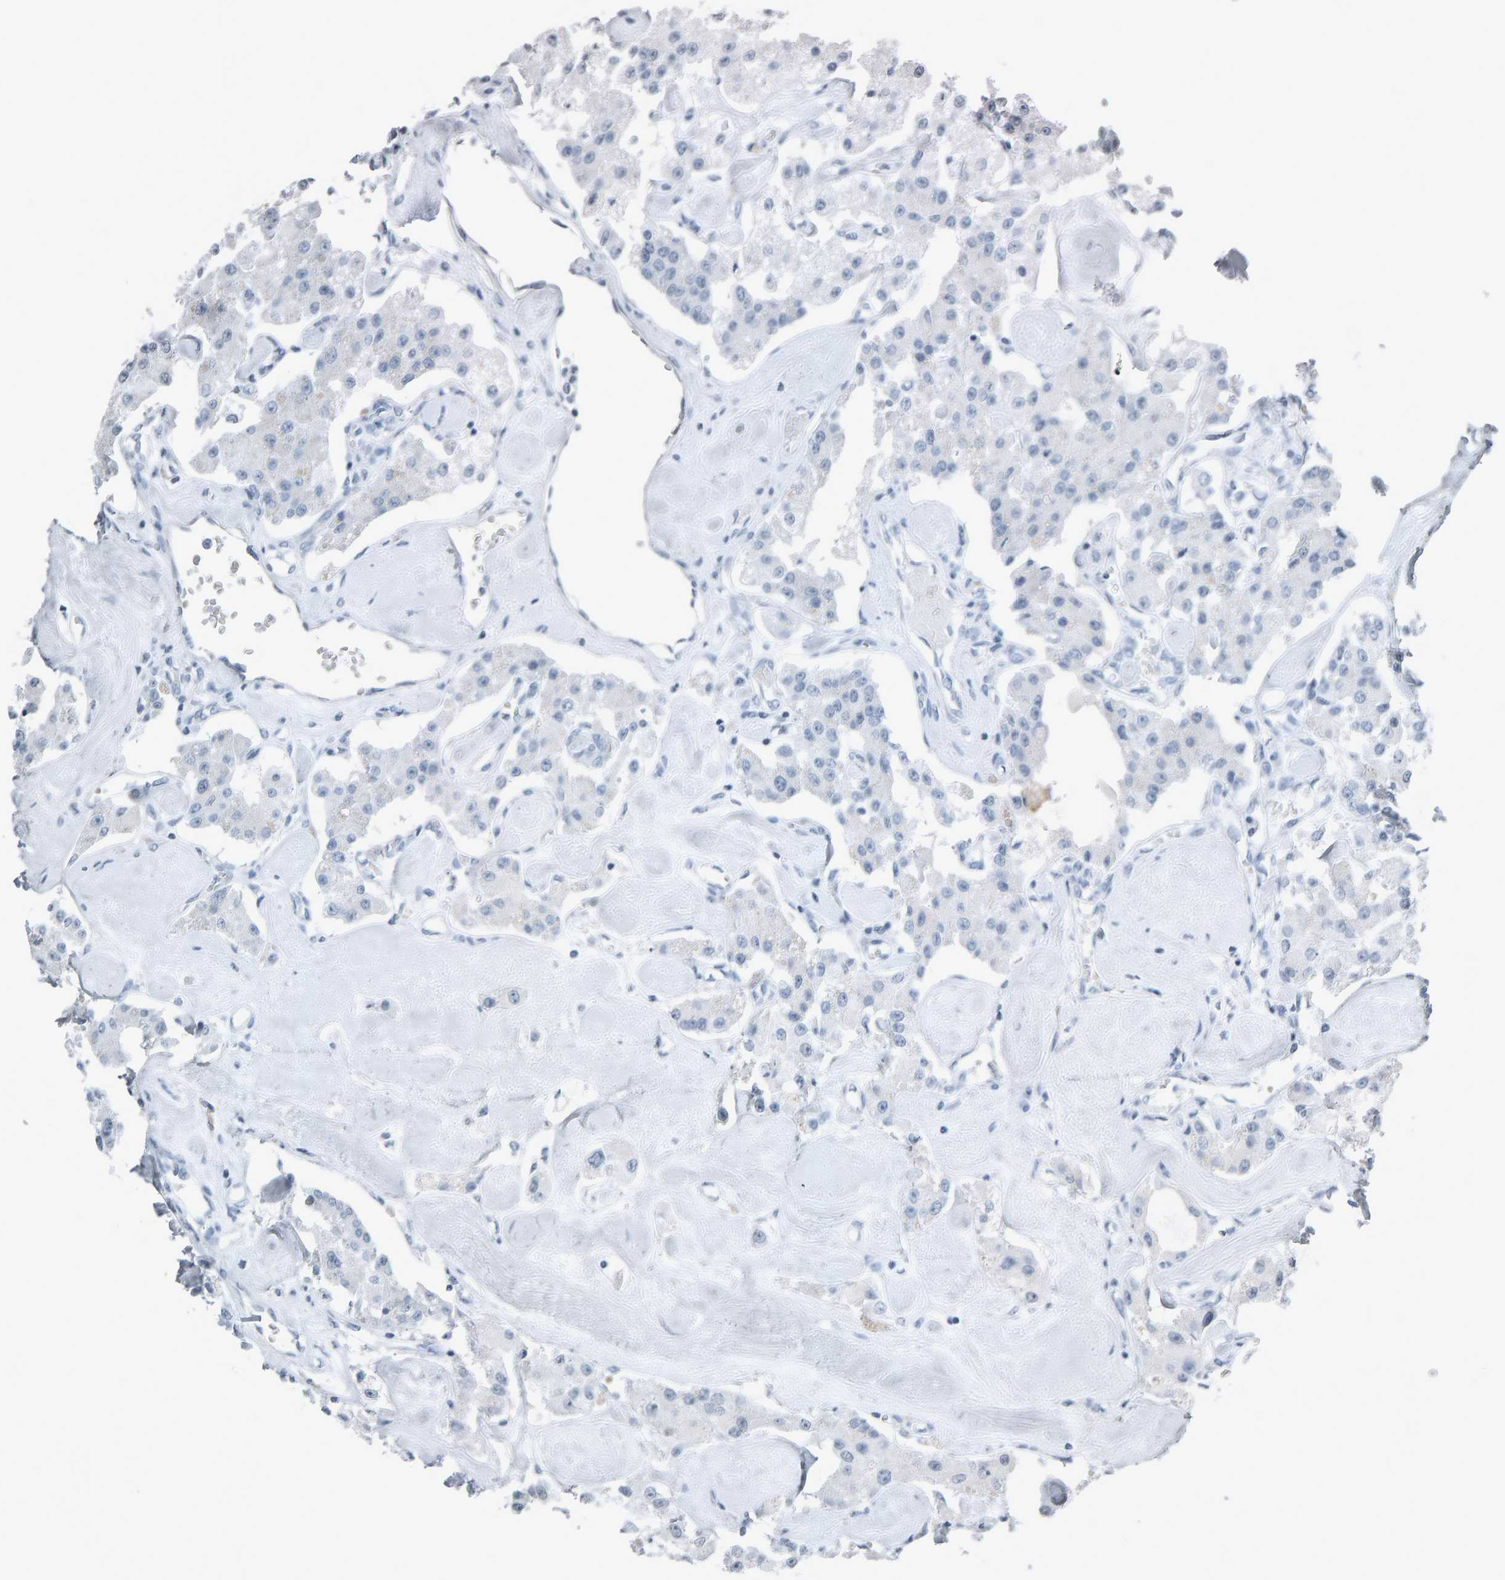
{"staining": {"intensity": "negative", "quantity": "none", "location": "none"}, "tissue": "carcinoid", "cell_type": "Tumor cells", "image_type": "cancer", "snomed": [{"axis": "morphology", "description": "Carcinoid, malignant, NOS"}, {"axis": "topography", "description": "Pancreas"}], "caption": "IHC histopathology image of human malignant carcinoid stained for a protein (brown), which shows no staining in tumor cells.", "gene": "PYY", "patient": {"sex": "male", "age": 41}}